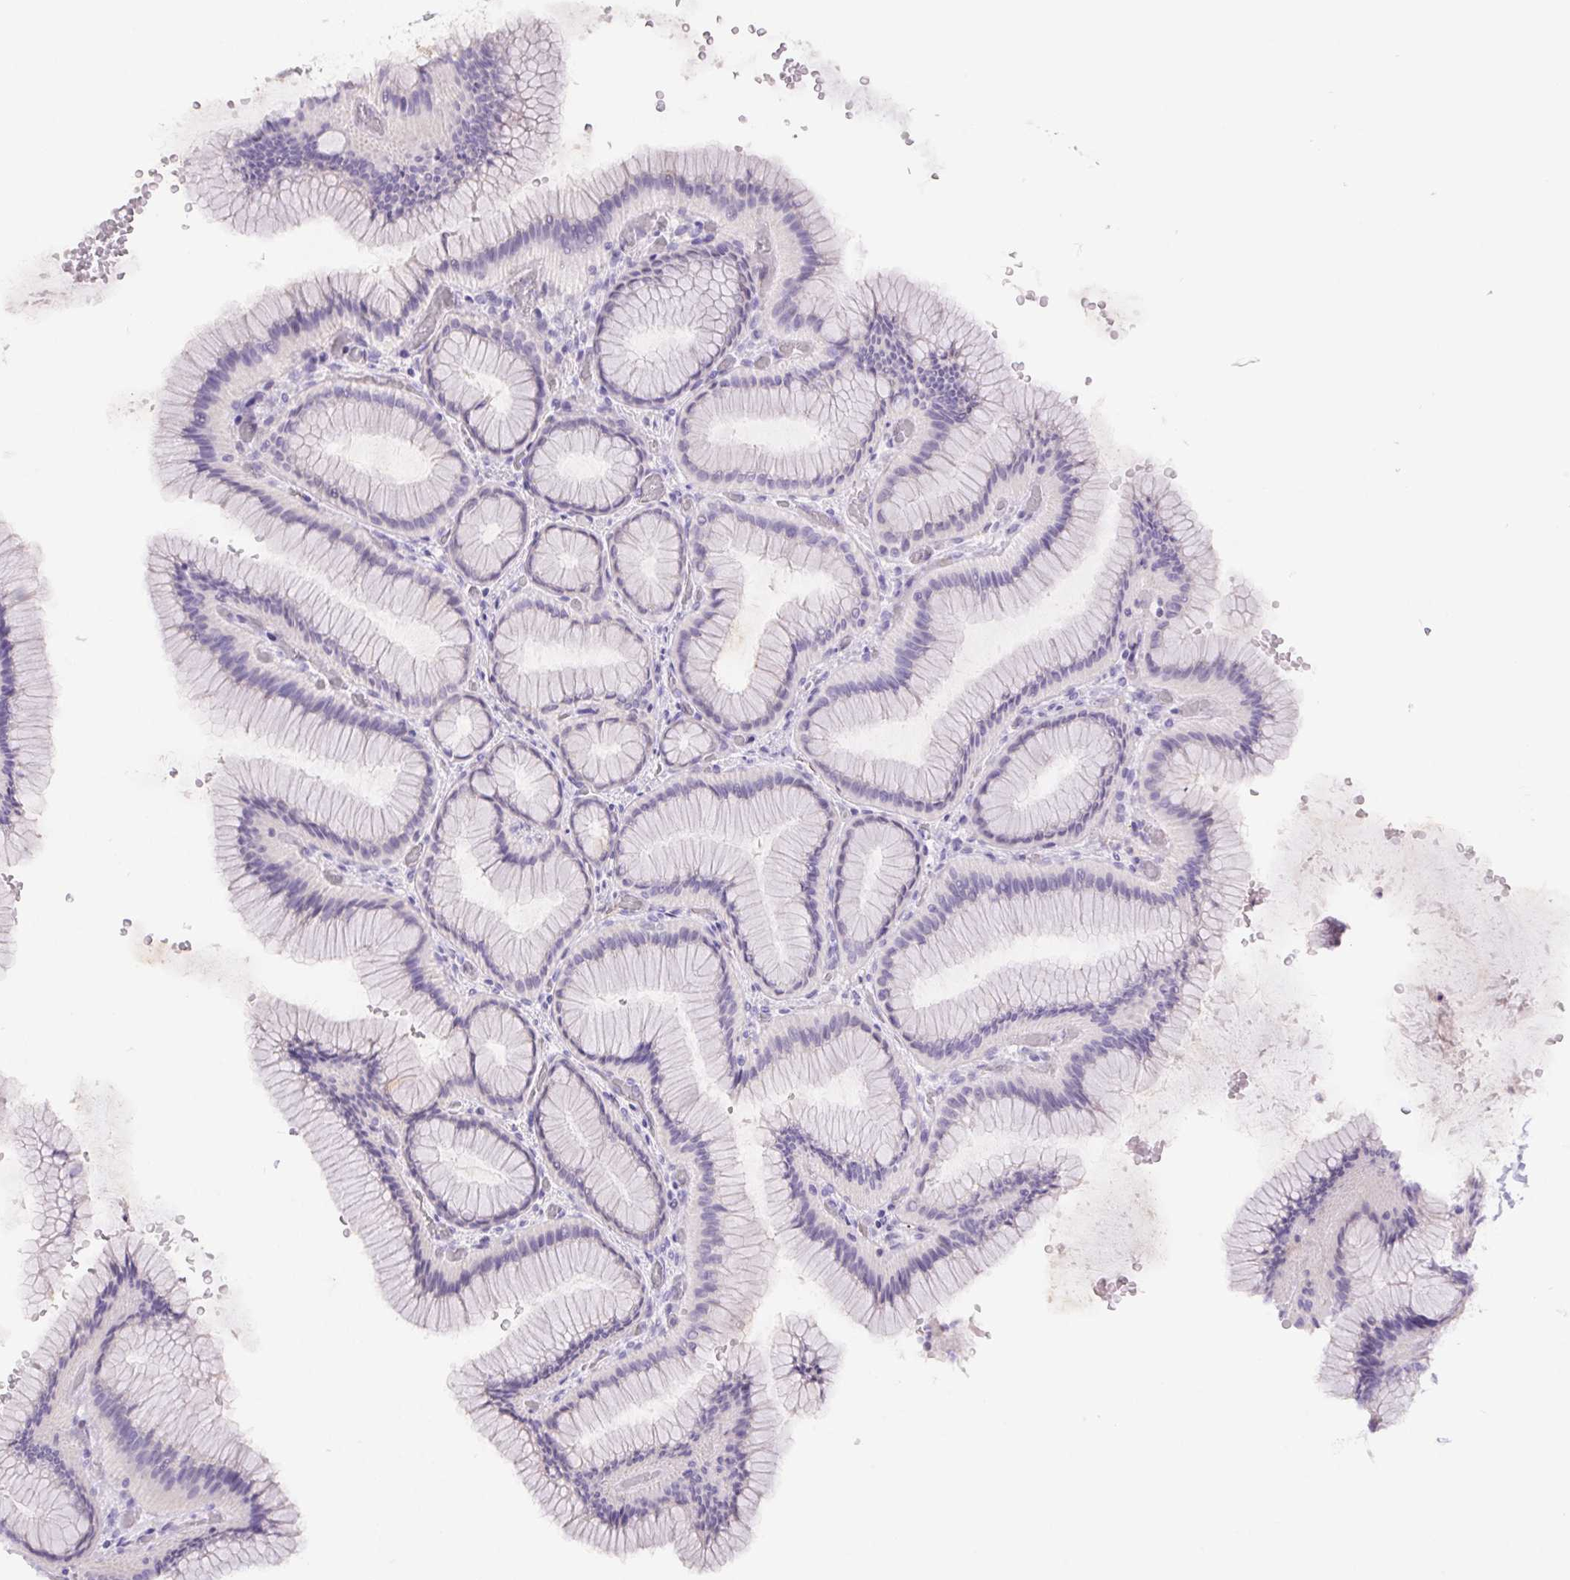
{"staining": {"intensity": "weak", "quantity": "<25%", "location": "cytoplasmic/membranous"}, "tissue": "stomach", "cell_type": "Glandular cells", "image_type": "normal", "snomed": [{"axis": "morphology", "description": "Normal tissue, NOS"}, {"axis": "morphology", "description": "Adenocarcinoma, NOS"}, {"axis": "morphology", "description": "Adenocarcinoma, High grade"}, {"axis": "topography", "description": "Stomach, upper"}, {"axis": "topography", "description": "Stomach"}], "caption": "Immunohistochemistry micrograph of benign stomach: stomach stained with DAB displays no significant protein staining in glandular cells.", "gene": "ERP27", "patient": {"sex": "female", "age": 65}}